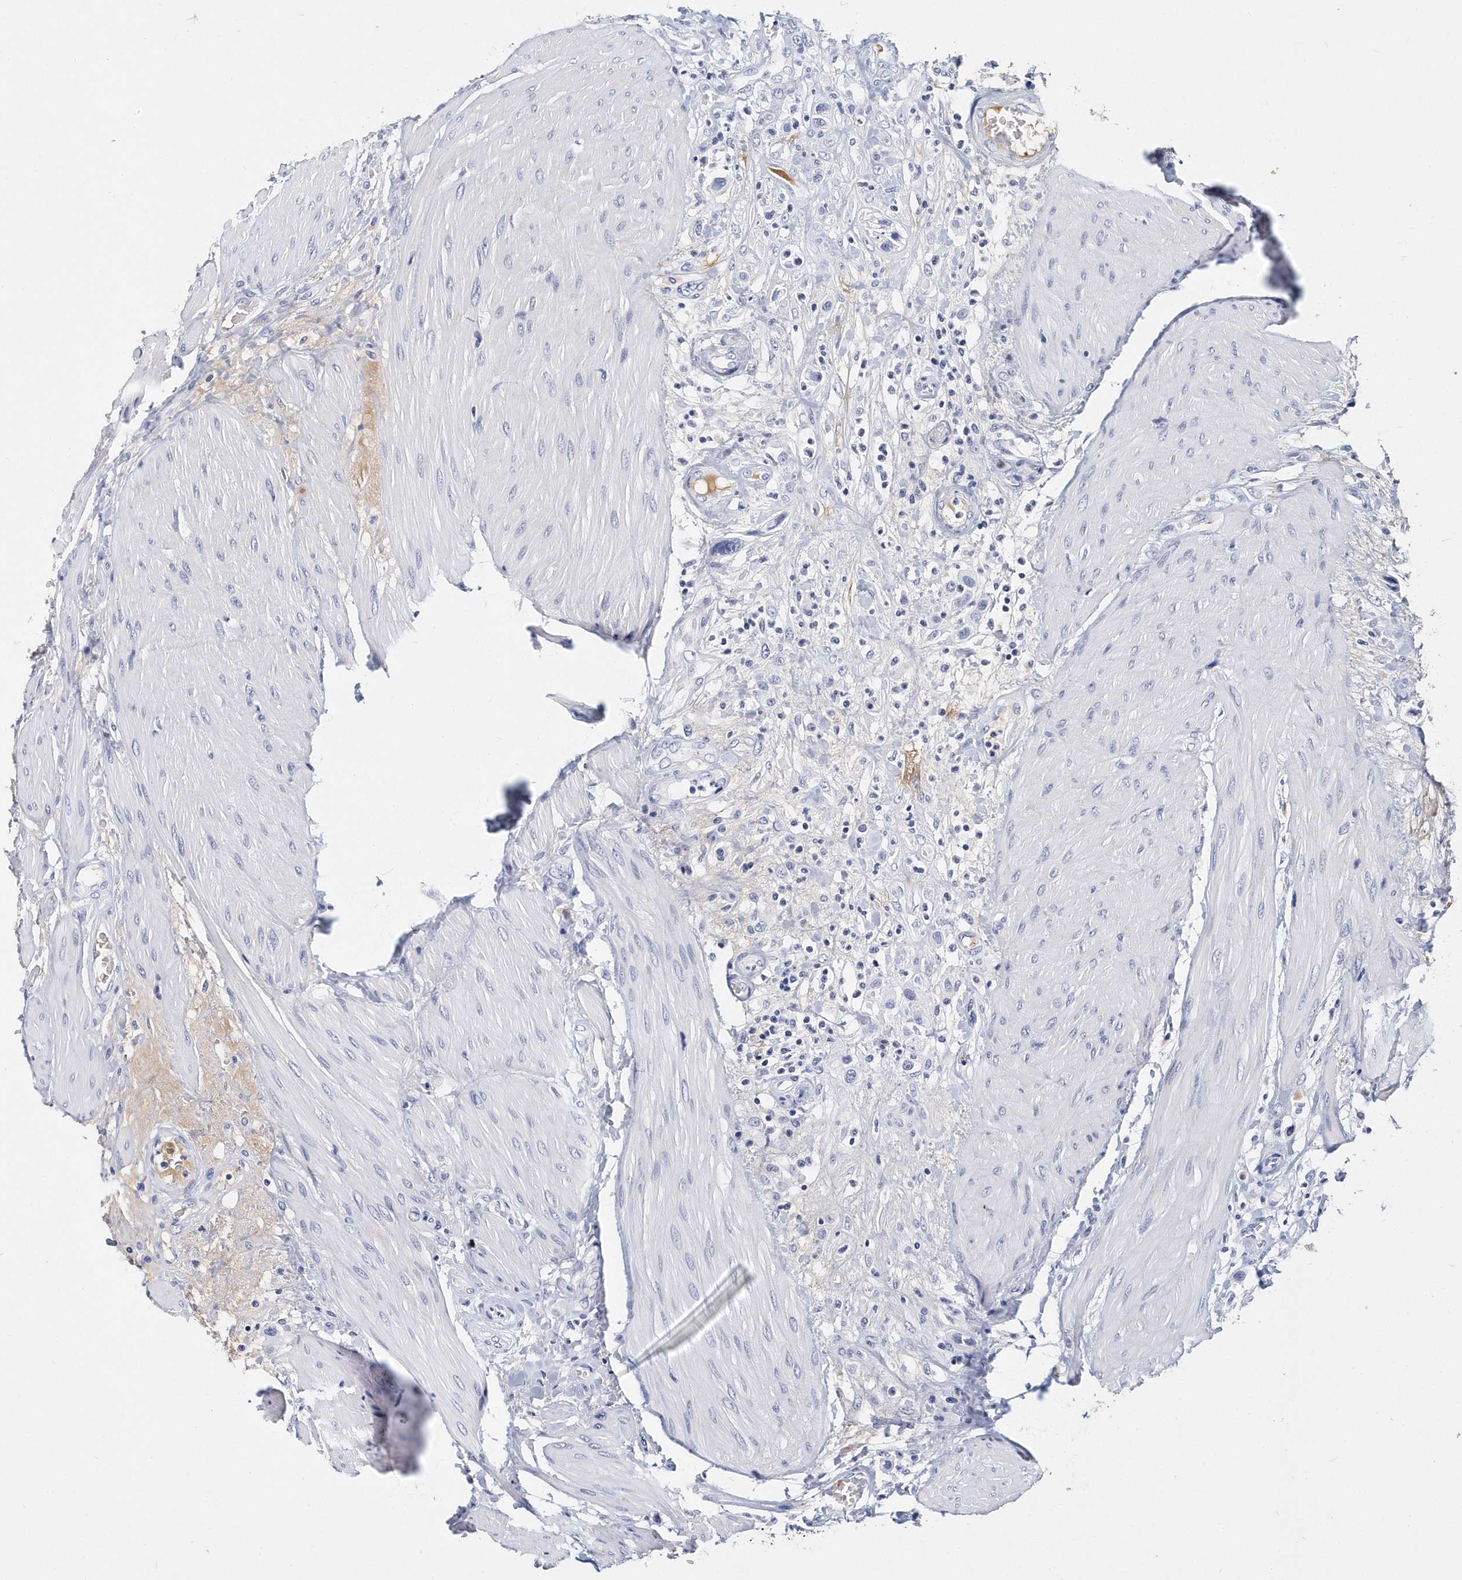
{"staining": {"intensity": "negative", "quantity": "none", "location": "none"}, "tissue": "urothelial cancer", "cell_type": "Tumor cells", "image_type": "cancer", "snomed": [{"axis": "morphology", "description": "Urothelial carcinoma, High grade"}, {"axis": "topography", "description": "Urinary bladder"}], "caption": "IHC photomicrograph of human urothelial carcinoma (high-grade) stained for a protein (brown), which exhibits no expression in tumor cells.", "gene": "ITGA2B", "patient": {"sex": "male", "age": 50}}